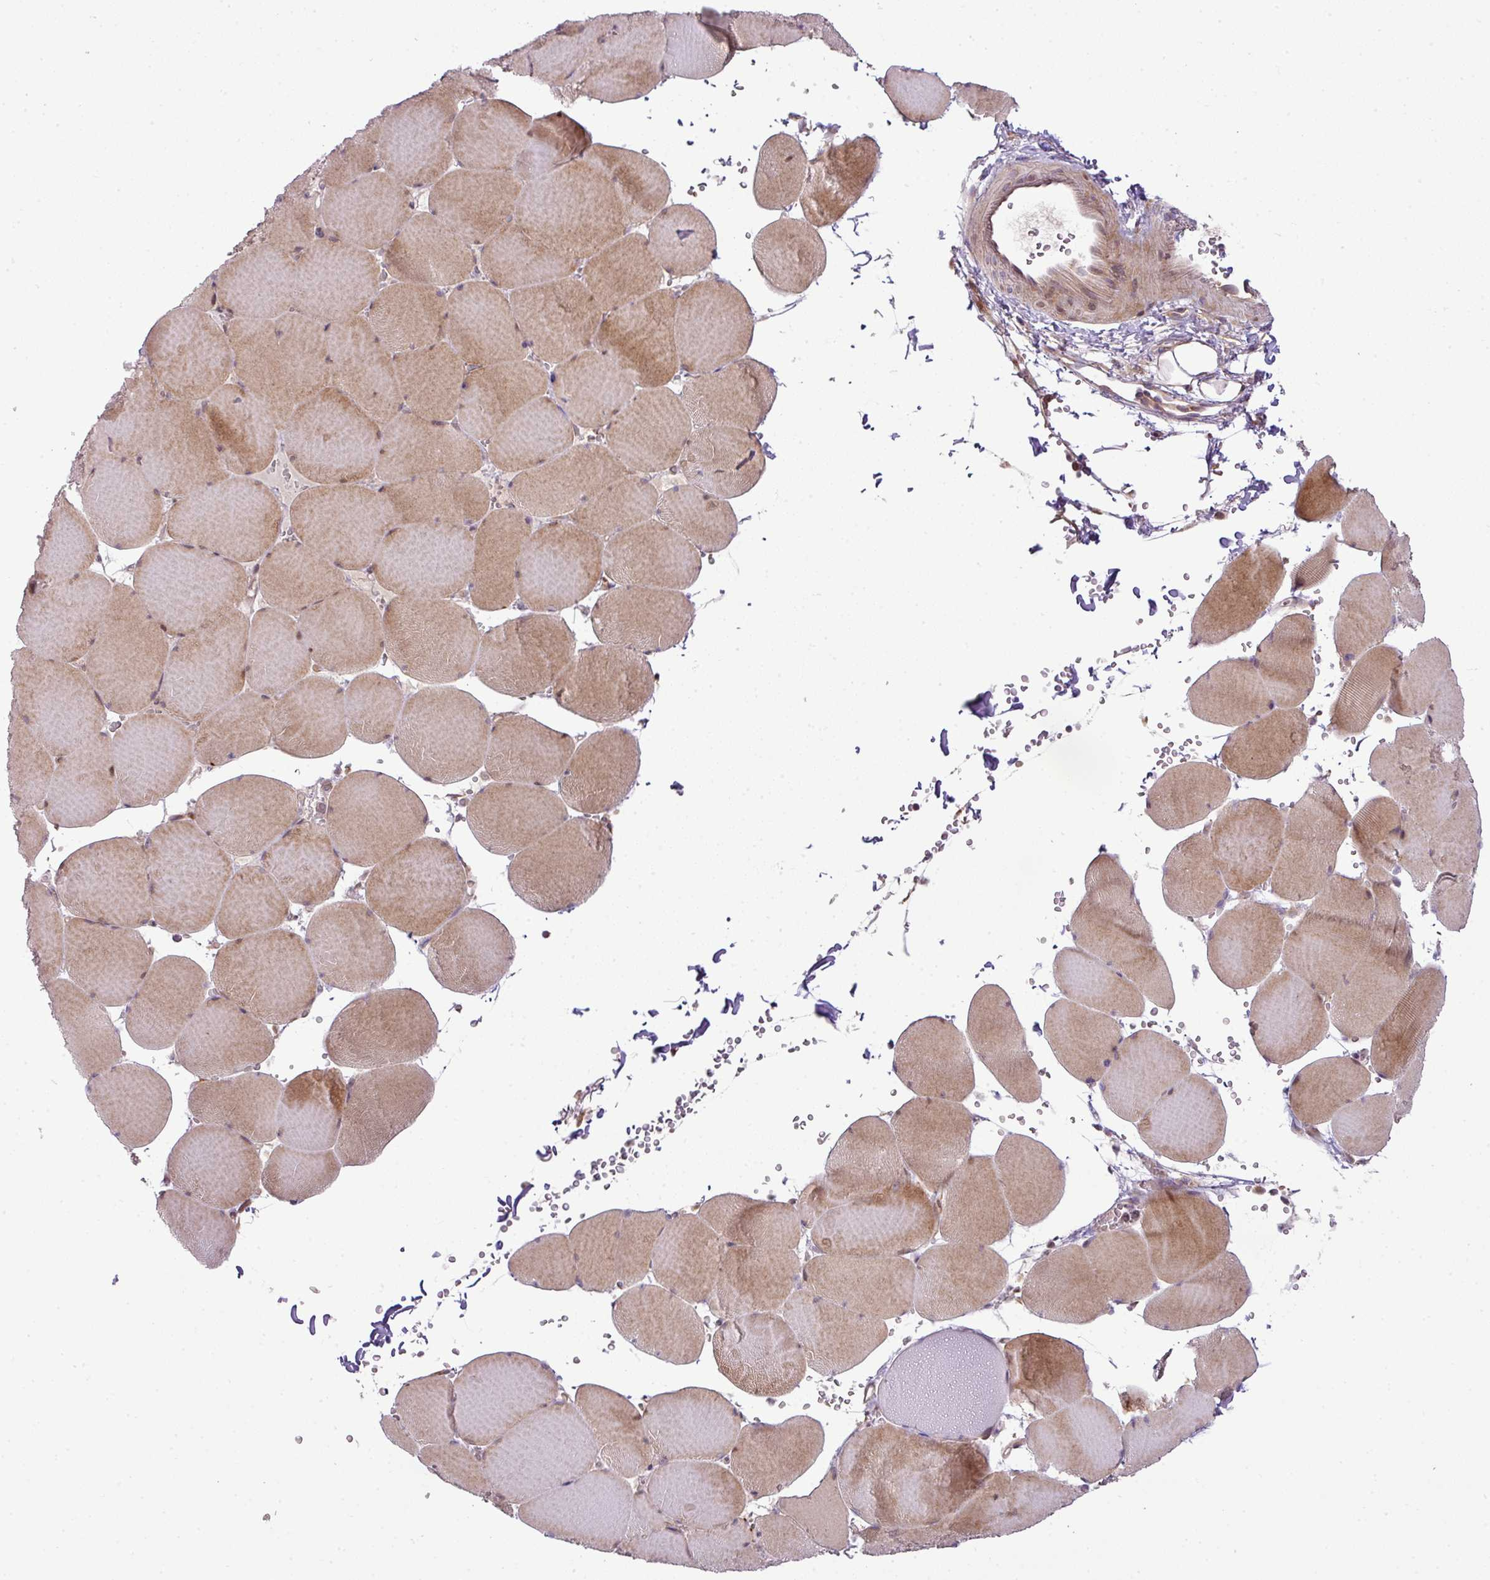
{"staining": {"intensity": "moderate", "quantity": ">75%", "location": "cytoplasmic/membranous"}, "tissue": "skeletal muscle", "cell_type": "Myocytes", "image_type": "normal", "snomed": [{"axis": "morphology", "description": "Normal tissue, NOS"}, {"axis": "topography", "description": "Skeletal muscle"}, {"axis": "topography", "description": "Head-Neck"}], "caption": "About >75% of myocytes in unremarkable human skeletal muscle reveal moderate cytoplasmic/membranous protein staining as visualized by brown immunohistochemical staining.", "gene": "COX18", "patient": {"sex": "male", "age": 66}}